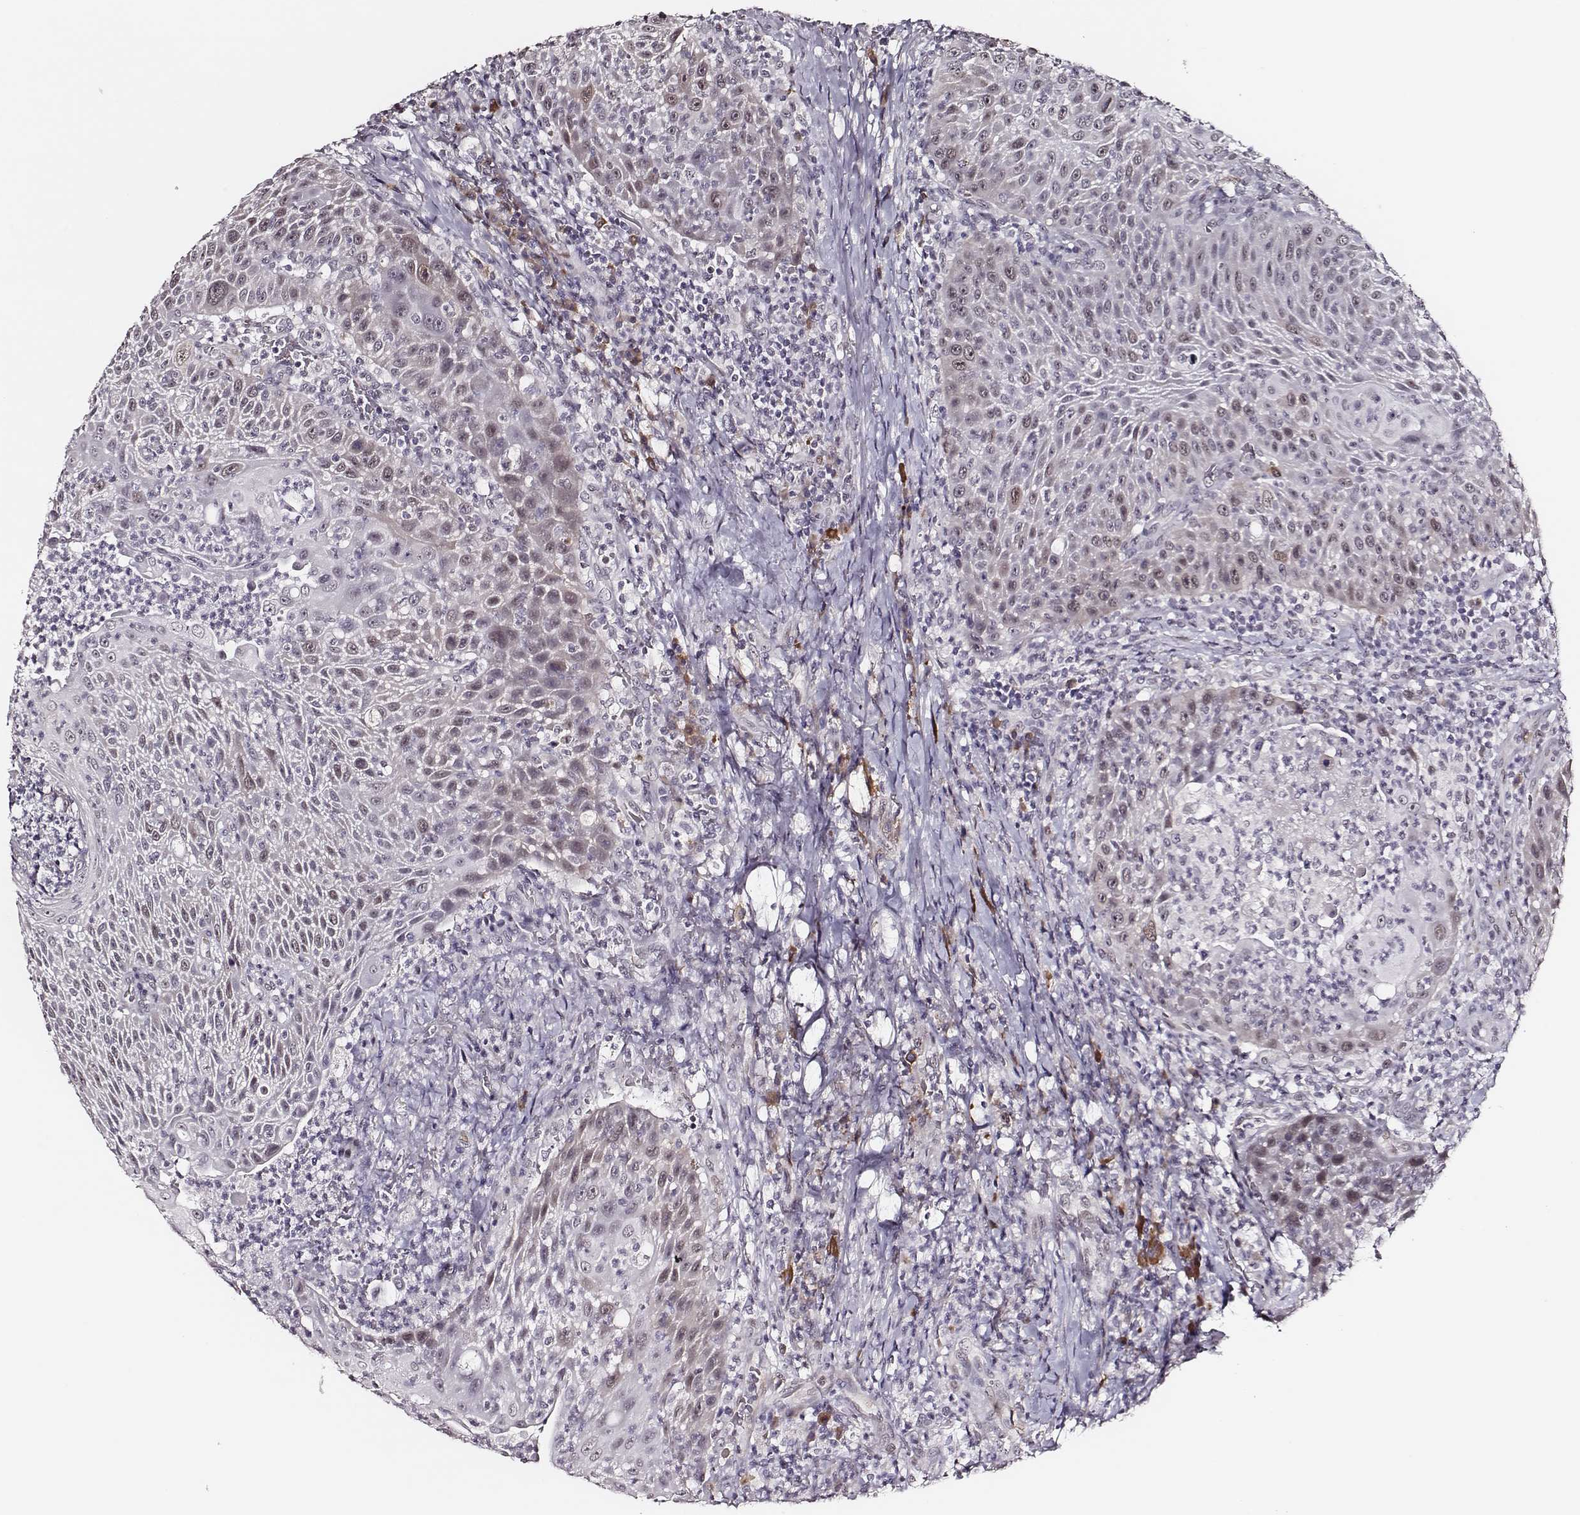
{"staining": {"intensity": "negative", "quantity": "none", "location": "none"}, "tissue": "head and neck cancer", "cell_type": "Tumor cells", "image_type": "cancer", "snomed": [{"axis": "morphology", "description": "Squamous cell carcinoma, NOS"}, {"axis": "topography", "description": "Head-Neck"}], "caption": "Immunohistochemistry micrograph of head and neck cancer (squamous cell carcinoma) stained for a protein (brown), which reveals no expression in tumor cells. Brightfield microscopy of IHC stained with DAB (brown) and hematoxylin (blue), captured at high magnification.", "gene": "PBK", "patient": {"sex": "male", "age": 69}}